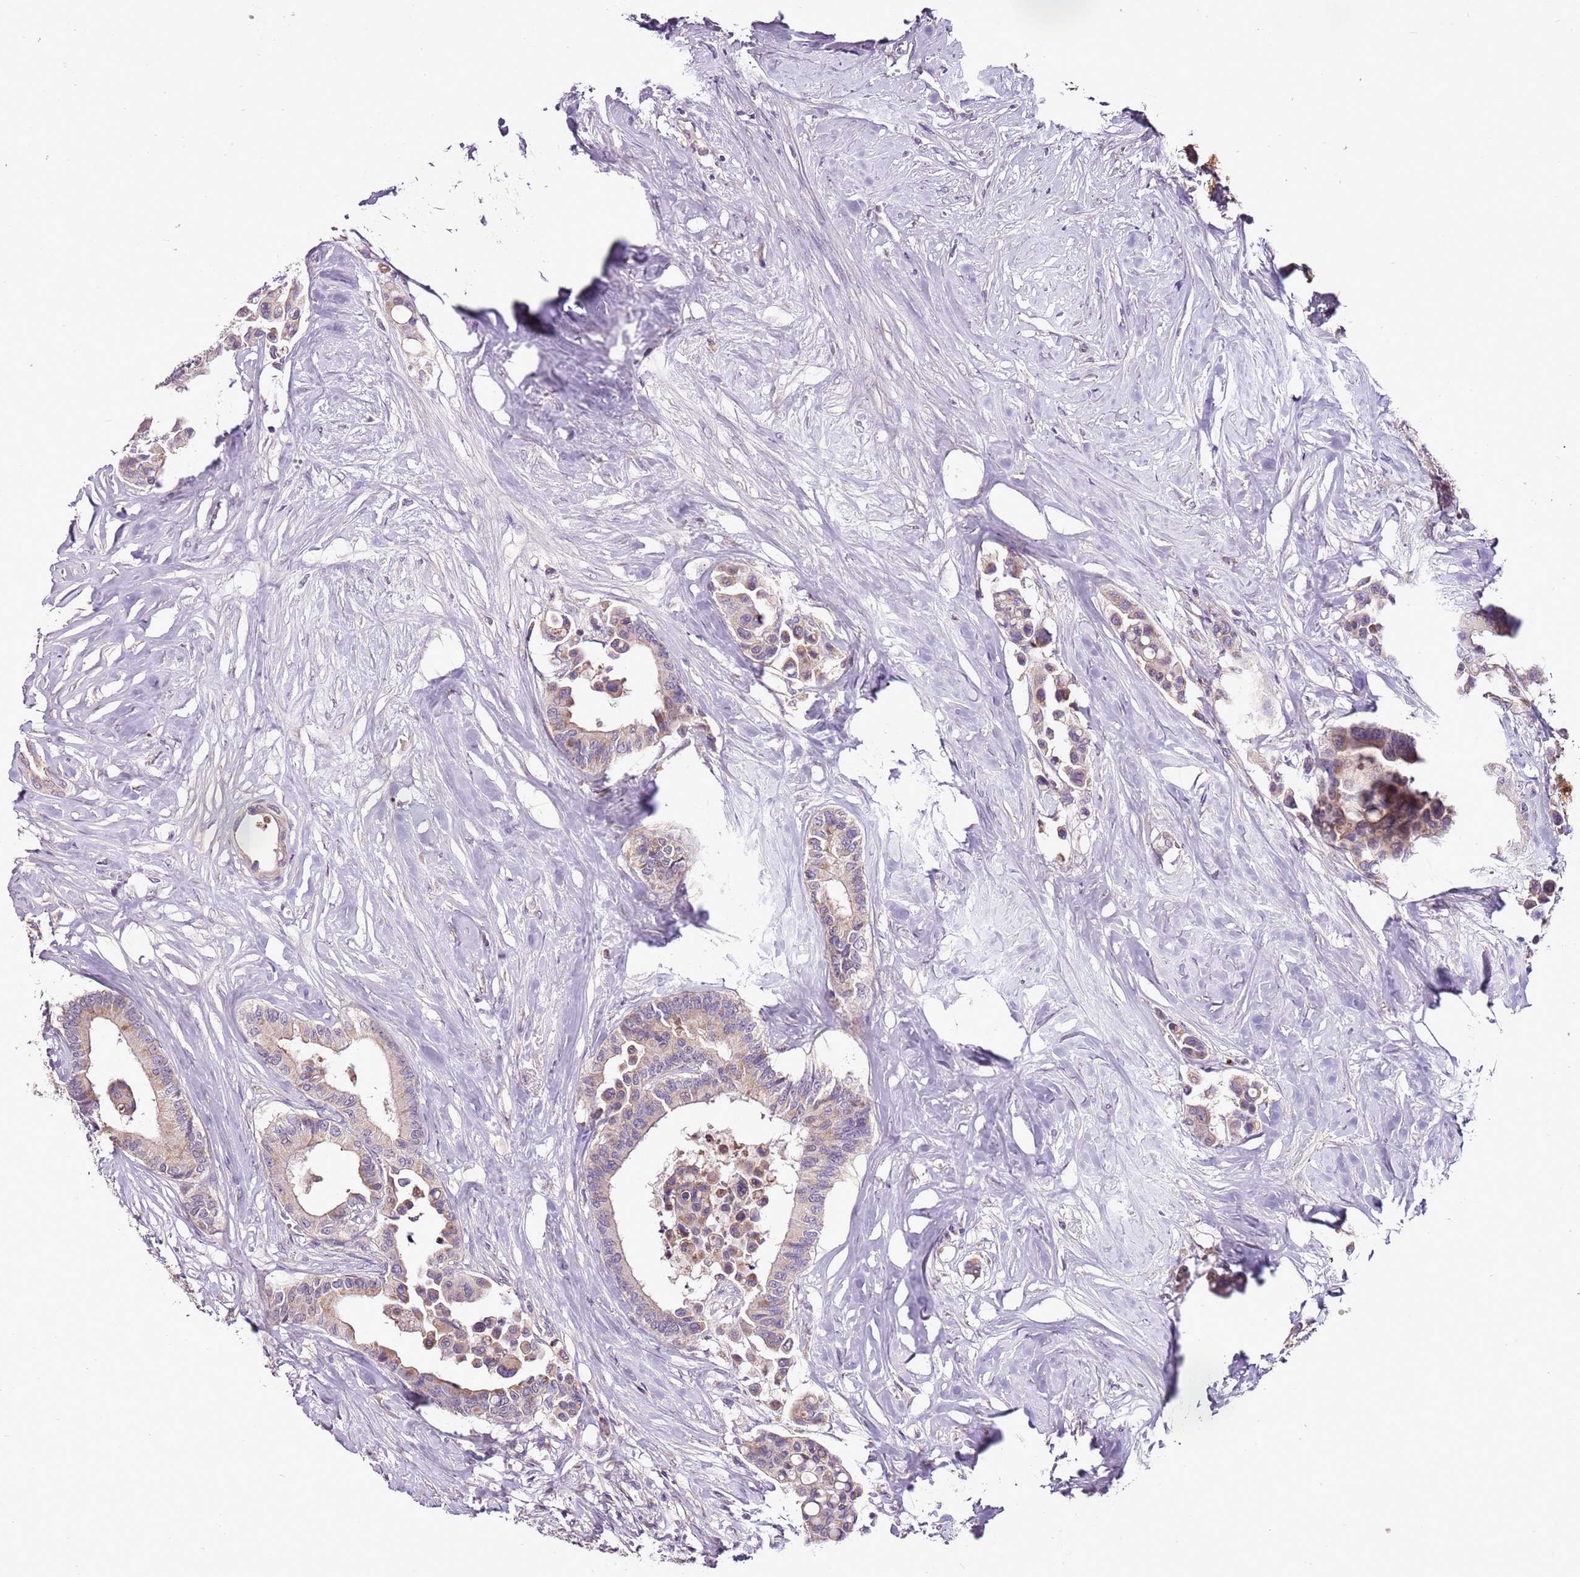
{"staining": {"intensity": "moderate", "quantity": ">75%", "location": "cytoplasmic/membranous"}, "tissue": "colorectal cancer", "cell_type": "Tumor cells", "image_type": "cancer", "snomed": [{"axis": "morphology", "description": "Normal tissue, NOS"}, {"axis": "morphology", "description": "Adenocarcinoma, NOS"}, {"axis": "topography", "description": "Colon"}], "caption": "About >75% of tumor cells in colorectal cancer exhibit moderate cytoplasmic/membranous protein expression as visualized by brown immunohistochemical staining.", "gene": "CMKLR1", "patient": {"sex": "male", "age": 82}}